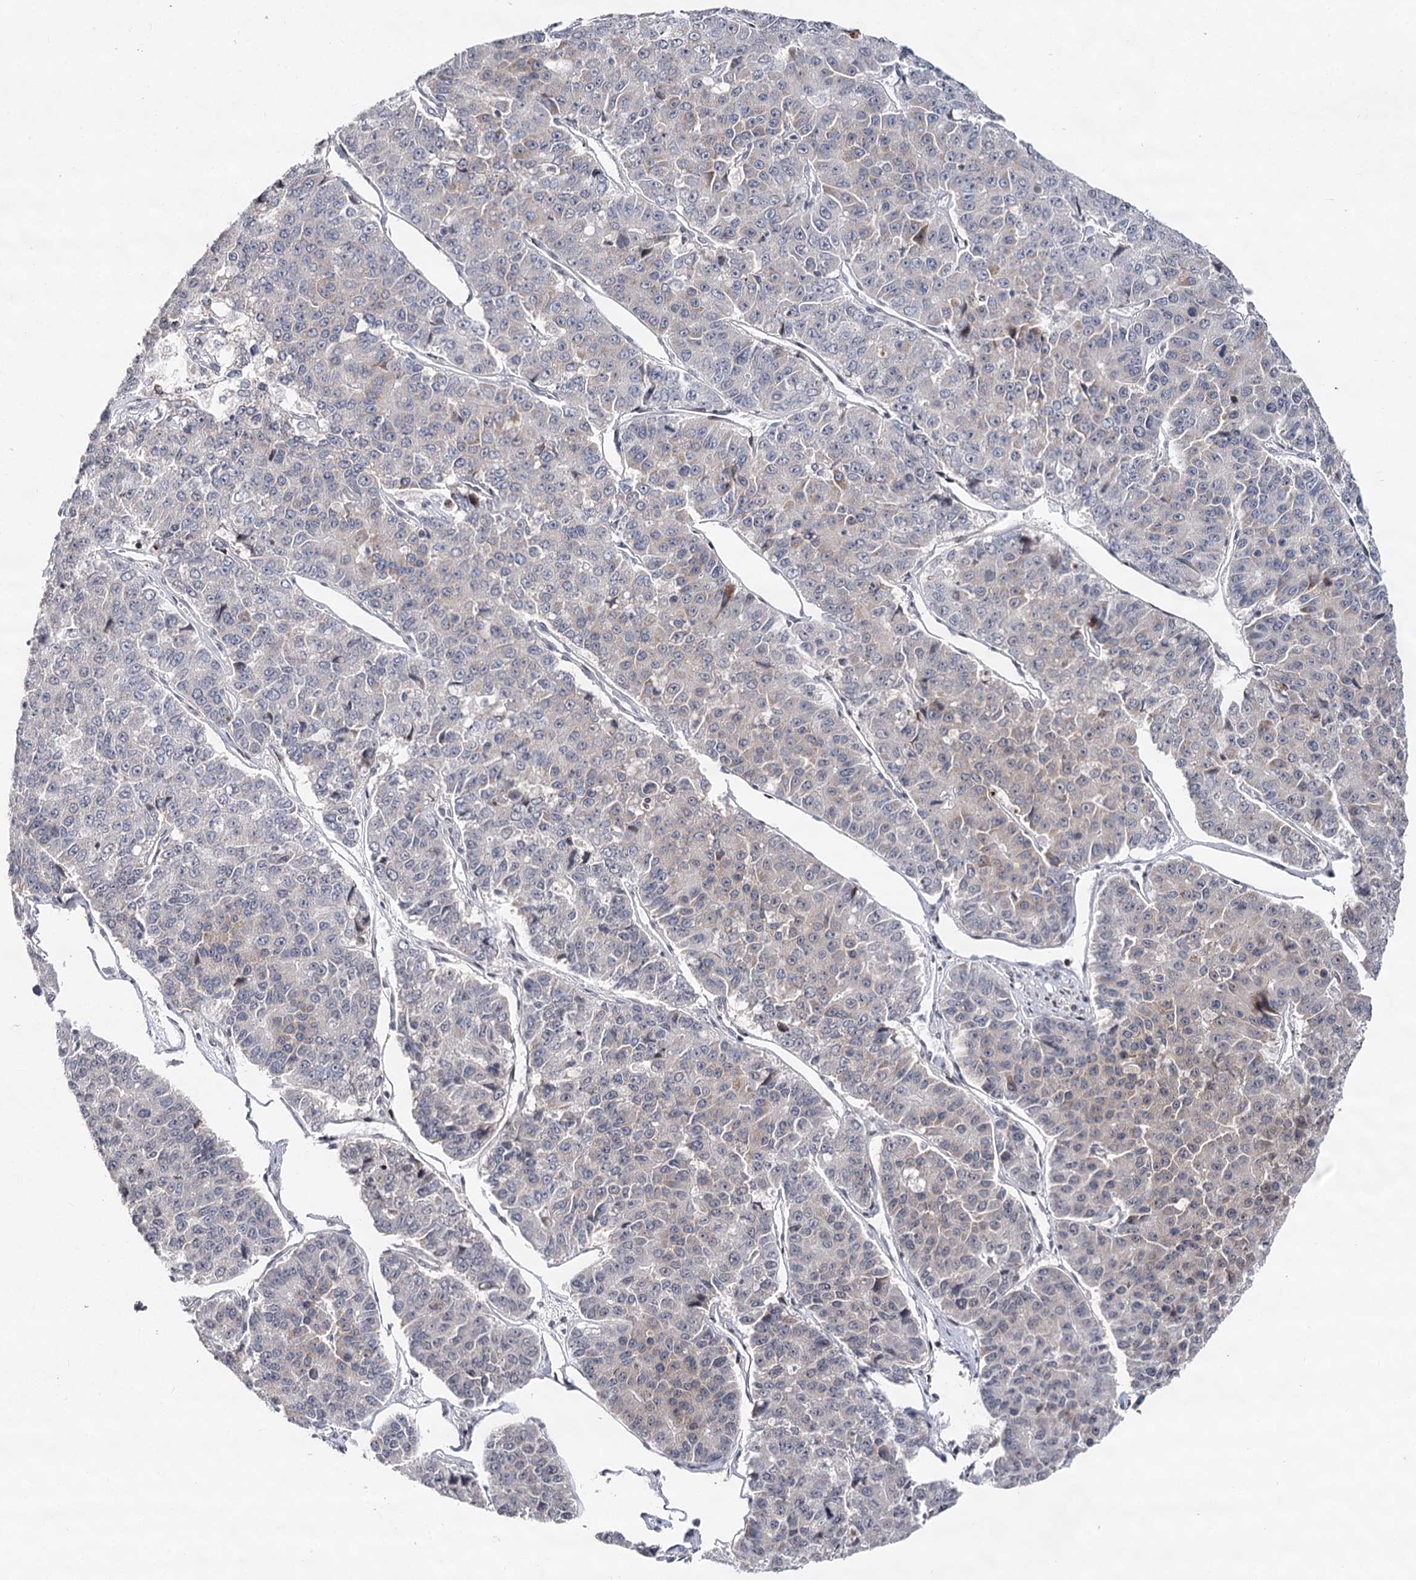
{"staining": {"intensity": "negative", "quantity": "none", "location": "none"}, "tissue": "pancreatic cancer", "cell_type": "Tumor cells", "image_type": "cancer", "snomed": [{"axis": "morphology", "description": "Adenocarcinoma, NOS"}, {"axis": "topography", "description": "Pancreas"}], "caption": "Immunohistochemistry (IHC) image of neoplastic tissue: human pancreatic cancer stained with DAB displays no significant protein staining in tumor cells.", "gene": "PTGR1", "patient": {"sex": "male", "age": 50}}